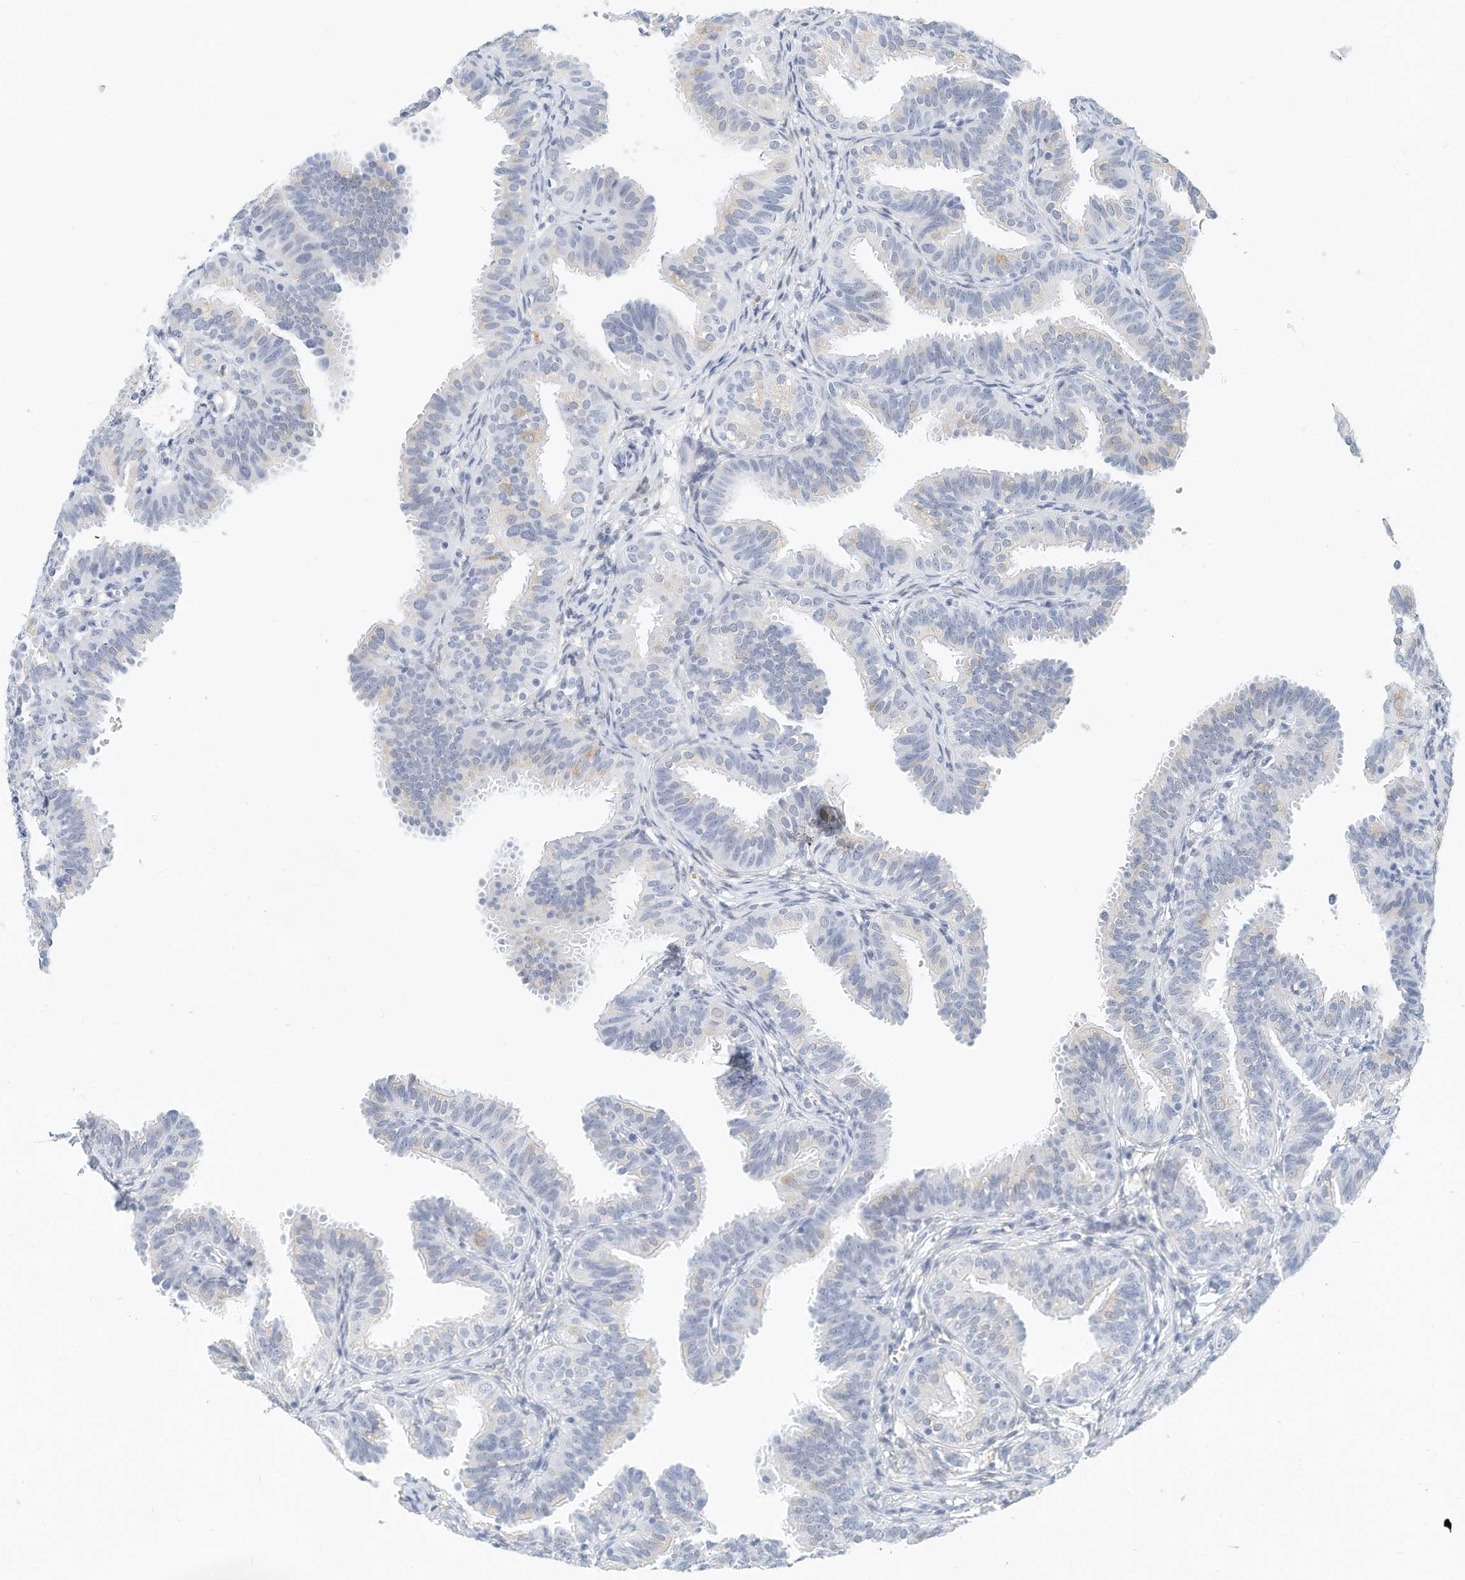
{"staining": {"intensity": "negative", "quantity": "none", "location": "none"}, "tissue": "fallopian tube", "cell_type": "Glandular cells", "image_type": "normal", "snomed": [{"axis": "morphology", "description": "Normal tissue, NOS"}, {"axis": "topography", "description": "Fallopian tube"}], "caption": "Immunohistochemistry (IHC) micrograph of normal fallopian tube: fallopian tube stained with DAB (3,3'-diaminobenzidine) demonstrates no significant protein expression in glandular cells.", "gene": "ARHGAP28", "patient": {"sex": "female", "age": 35}}